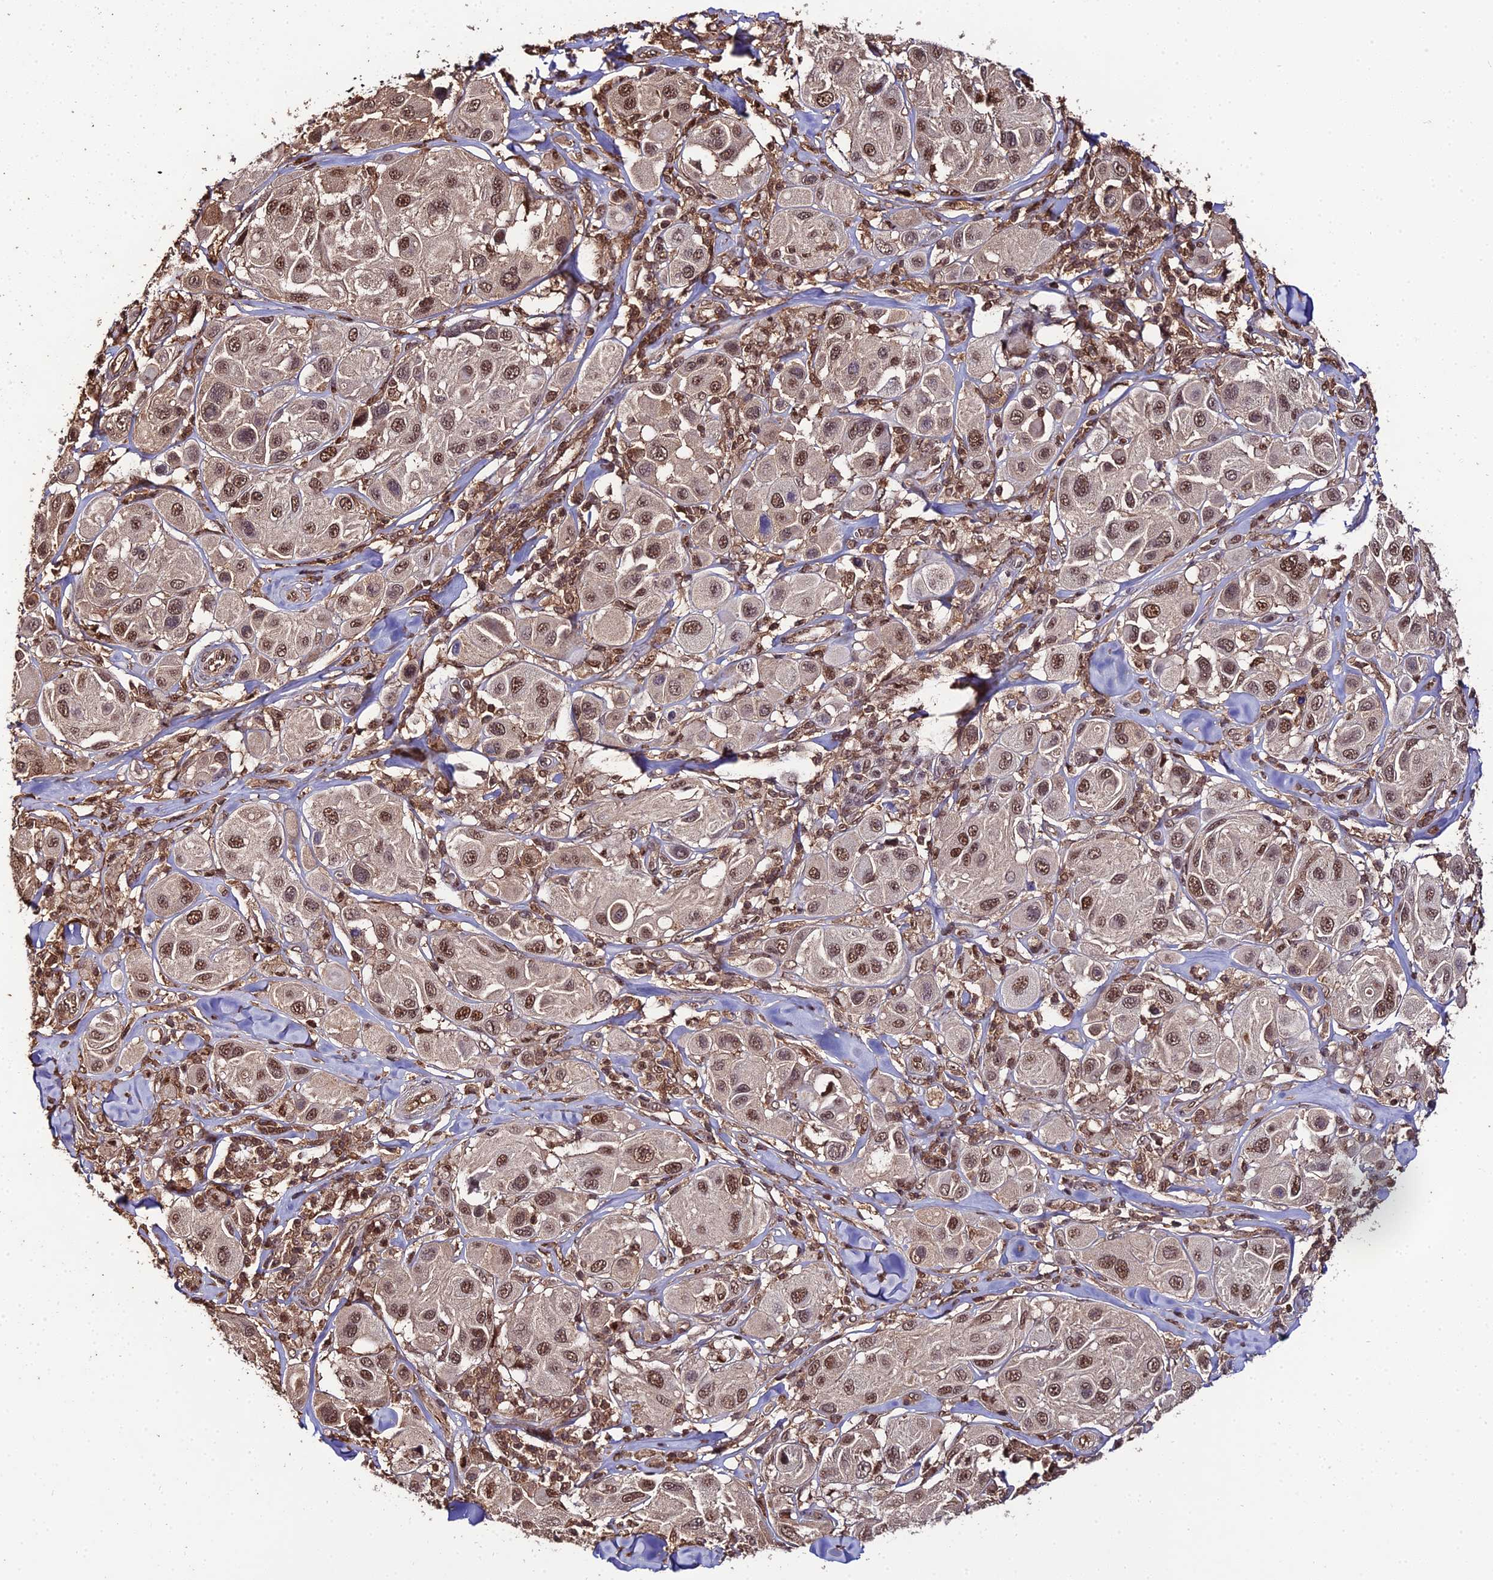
{"staining": {"intensity": "moderate", "quantity": ">75%", "location": "nuclear"}, "tissue": "melanoma", "cell_type": "Tumor cells", "image_type": "cancer", "snomed": [{"axis": "morphology", "description": "Malignant melanoma, Metastatic site"}, {"axis": "topography", "description": "Skin"}], "caption": "Immunohistochemical staining of human melanoma displays moderate nuclear protein expression in approximately >75% of tumor cells. The staining was performed using DAB to visualize the protein expression in brown, while the nuclei were stained in blue with hematoxylin (Magnification: 20x).", "gene": "PPP4C", "patient": {"sex": "male", "age": 41}}